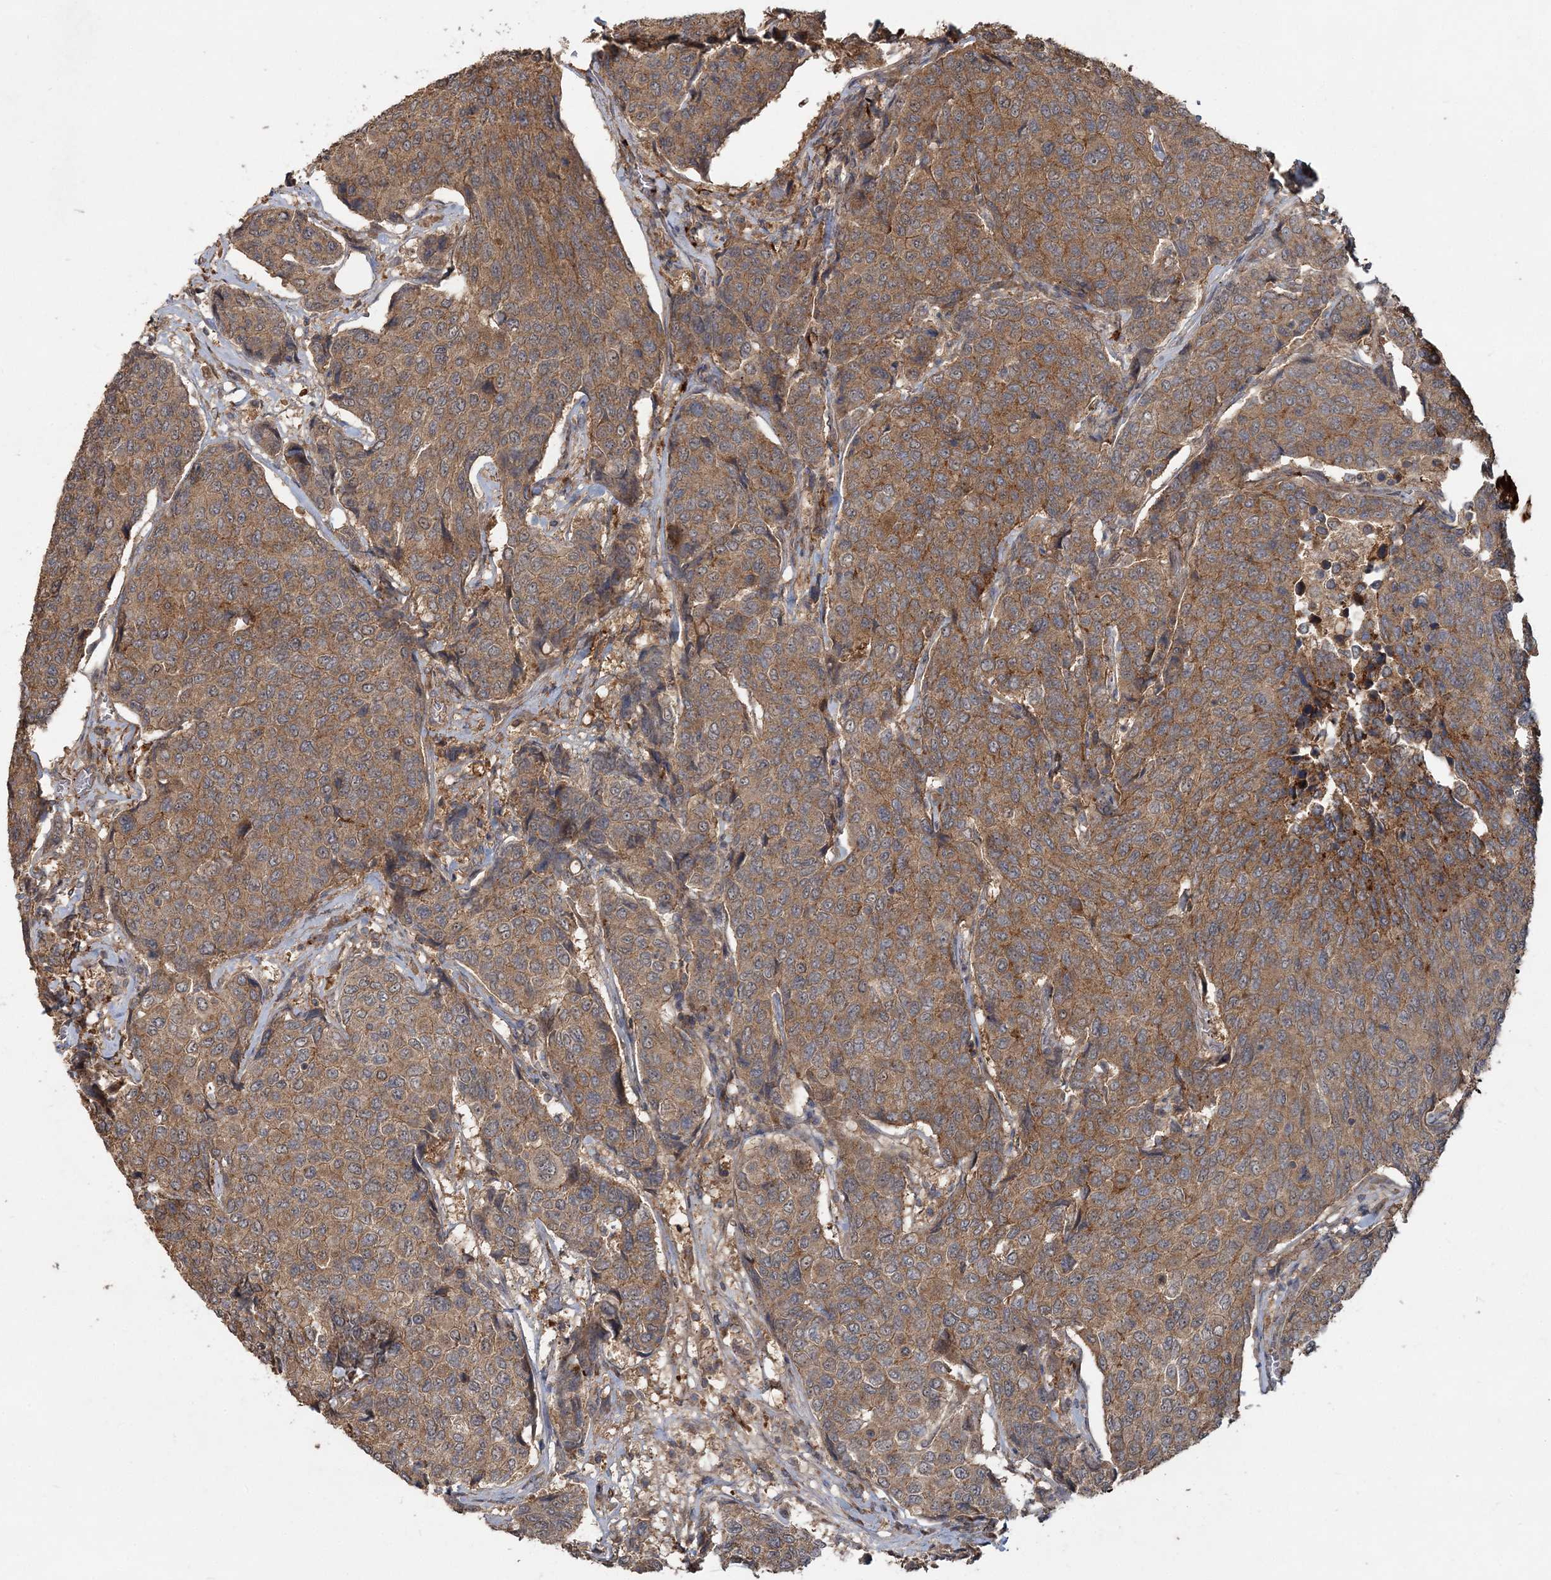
{"staining": {"intensity": "moderate", "quantity": ">75%", "location": "cytoplasmic/membranous"}, "tissue": "breast cancer", "cell_type": "Tumor cells", "image_type": "cancer", "snomed": [{"axis": "morphology", "description": "Duct carcinoma"}, {"axis": "topography", "description": "Breast"}], "caption": "This is a histology image of IHC staining of infiltrating ductal carcinoma (breast), which shows moderate staining in the cytoplasmic/membranous of tumor cells.", "gene": "SPRY1", "patient": {"sex": "female", "age": 55}}